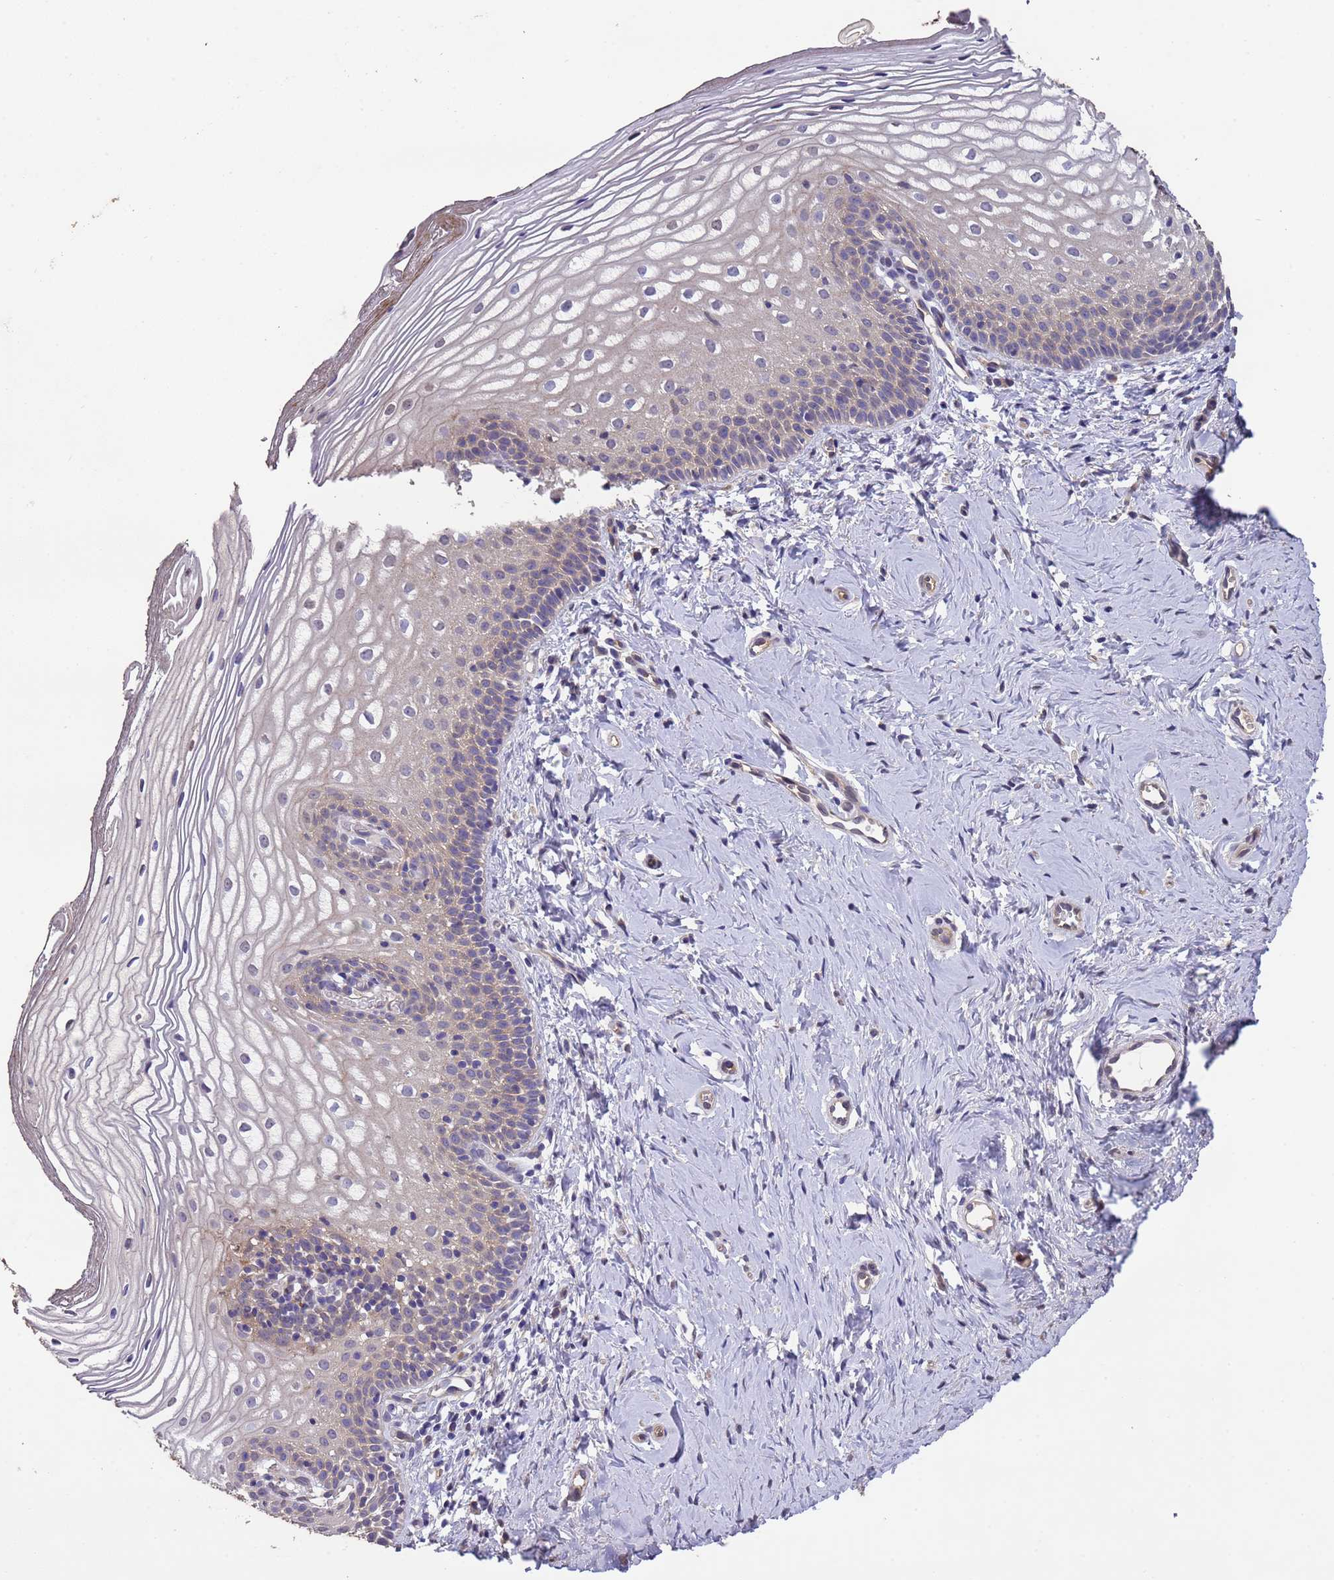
{"staining": {"intensity": "weak", "quantity": "25%-75%", "location": "cytoplasmic/membranous"}, "tissue": "vagina", "cell_type": "Squamous epithelial cells", "image_type": "normal", "snomed": [{"axis": "morphology", "description": "Normal tissue, NOS"}, {"axis": "topography", "description": "Vagina"}], "caption": "High-magnification brightfield microscopy of benign vagina stained with DAB (brown) and counterstained with hematoxylin (blue). squamous epithelial cells exhibit weak cytoplasmic/membranous positivity is seen in approximately25%-75% of cells.", "gene": "NPHP1", "patient": {"sex": "female", "age": 56}}